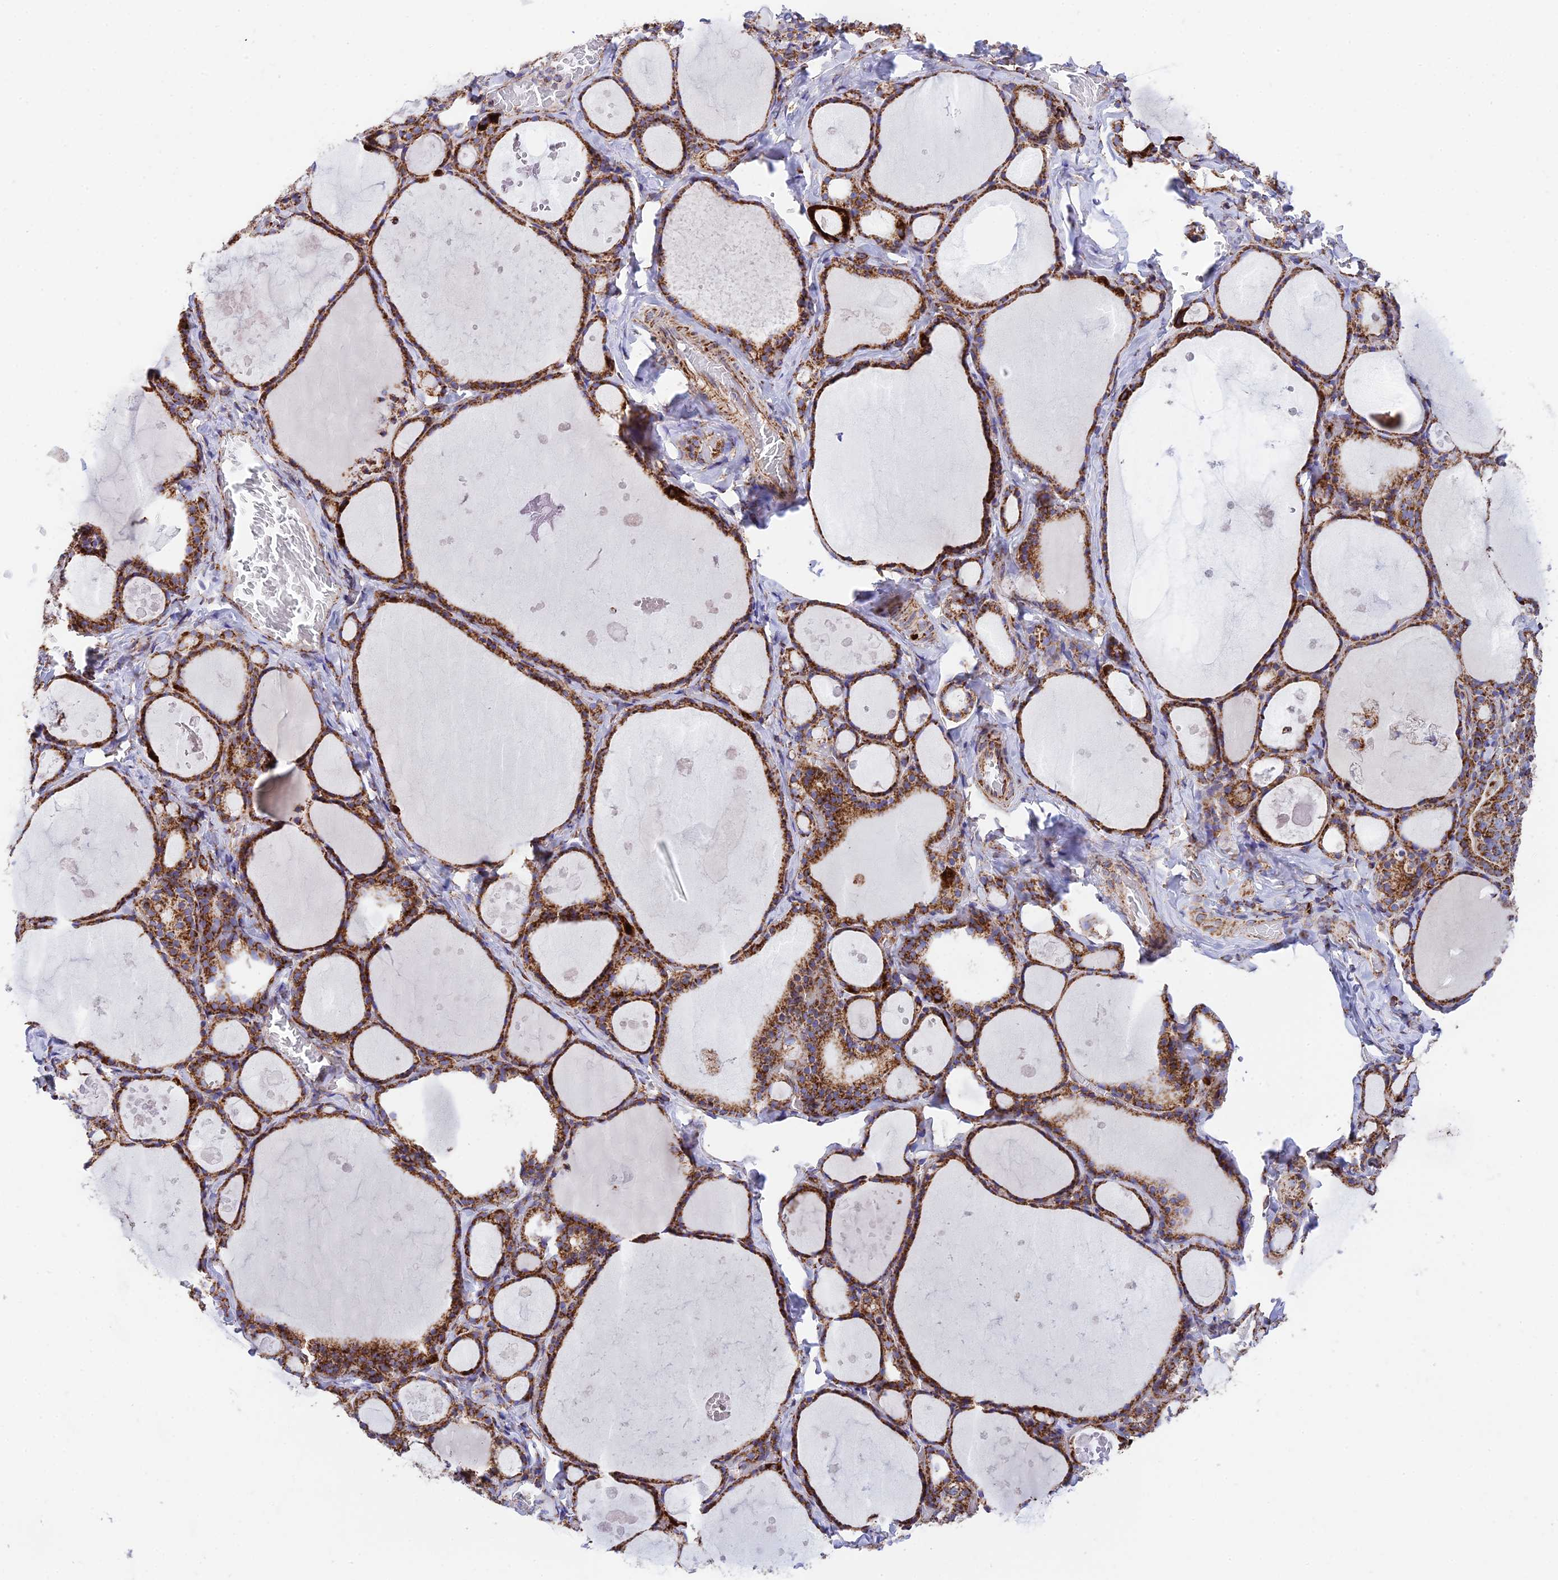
{"staining": {"intensity": "strong", "quantity": ">75%", "location": "cytoplasmic/membranous"}, "tissue": "thyroid gland", "cell_type": "Glandular cells", "image_type": "normal", "snomed": [{"axis": "morphology", "description": "Normal tissue, NOS"}, {"axis": "topography", "description": "Thyroid gland"}], "caption": "An IHC photomicrograph of benign tissue is shown. Protein staining in brown highlights strong cytoplasmic/membranous positivity in thyroid gland within glandular cells.", "gene": "CHCHD3", "patient": {"sex": "male", "age": 56}}